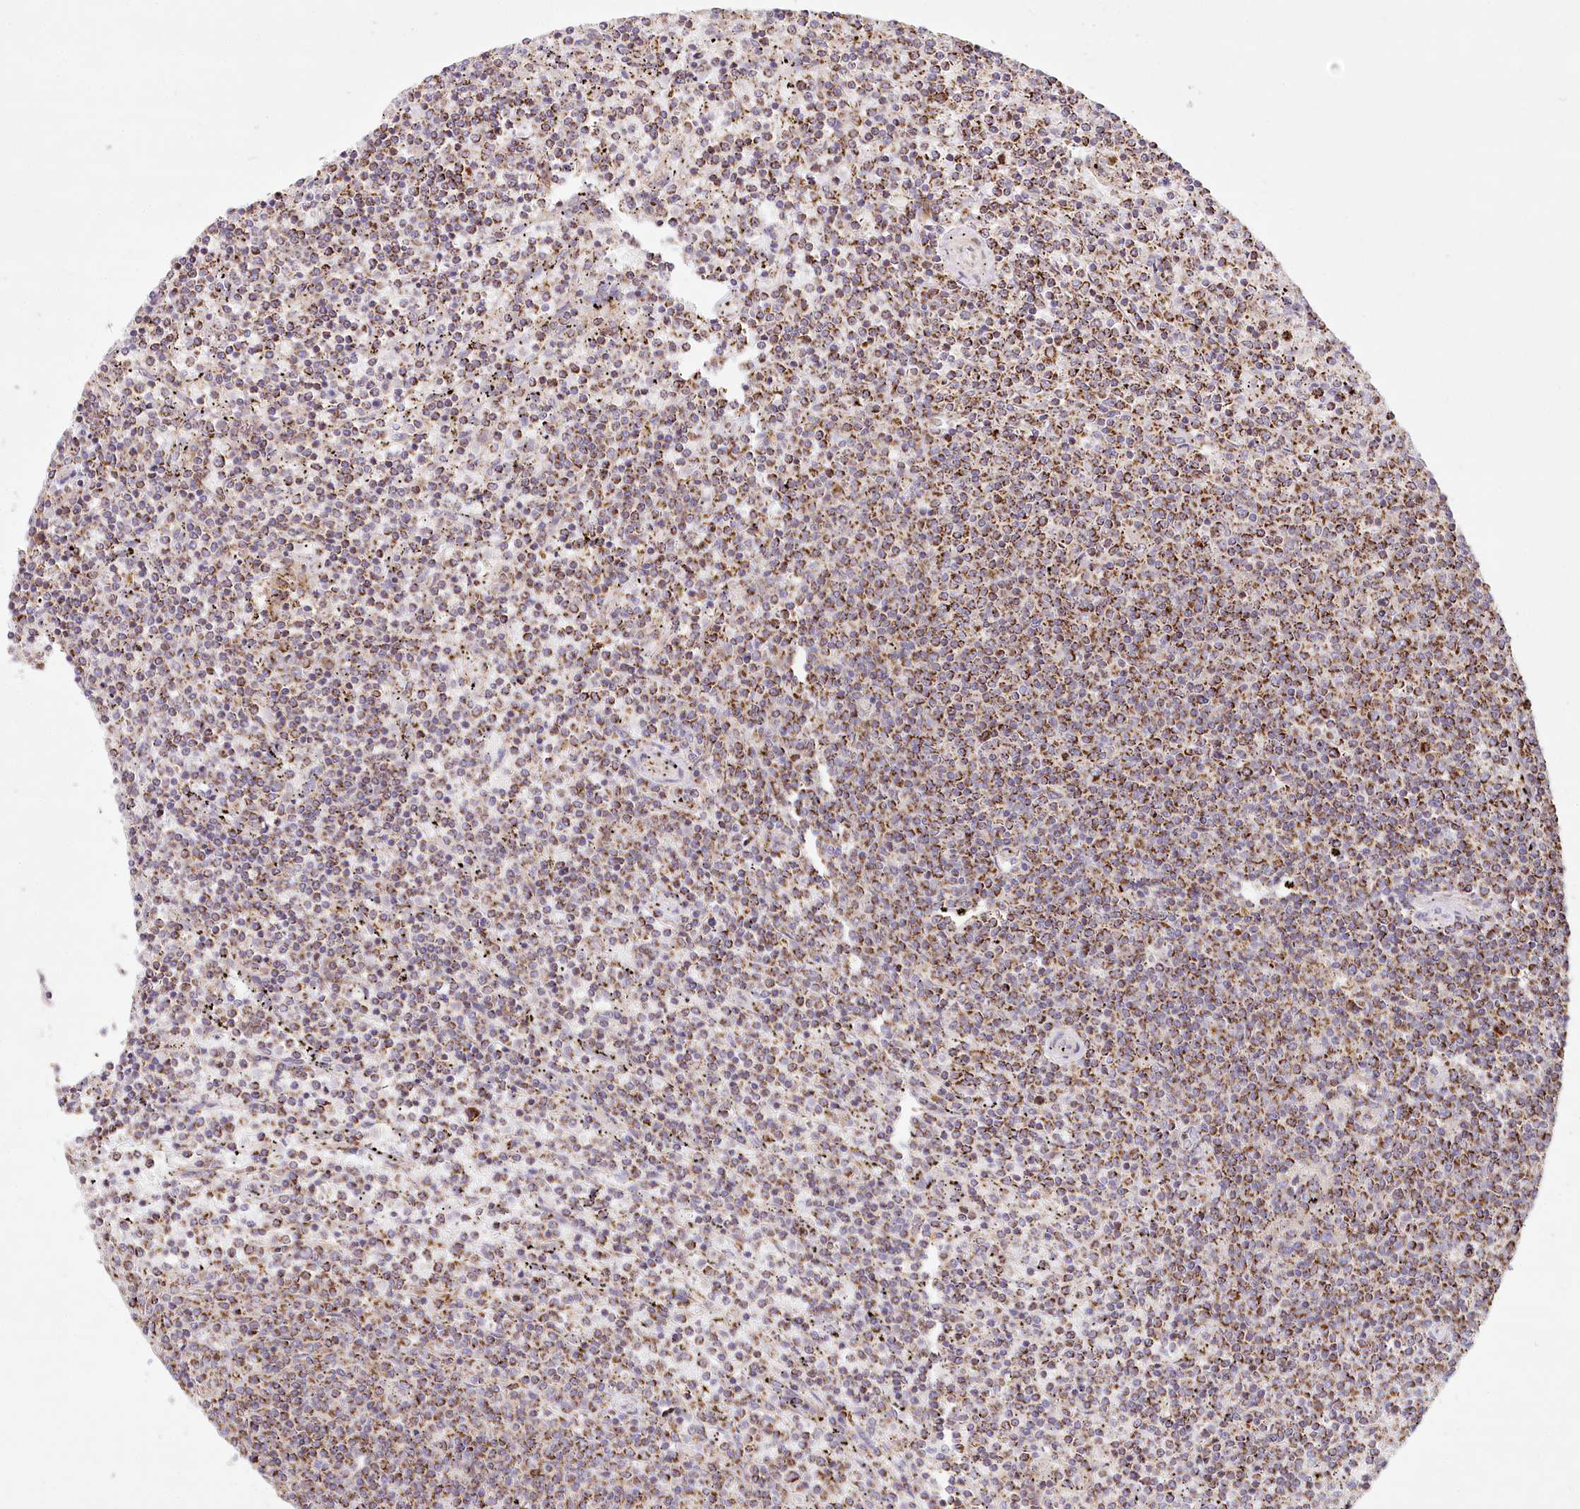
{"staining": {"intensity": "moderate", "quantity": ">75%", "location": "cytoplasmic/membranous"}, "tissue": "lymphoma", "cell_type": "Tumor cells", "image_type": "cancer", "snomed": [{"axis": "morphology", "description": "Malignant lymphoma, non-Hodgkin's type, Low grade"}, {"axis": "topography", "description": "Spleen"}], "caption": "The histopathology image demonstrates immunohistochemical staining of low-grade malignant lymphoma, non-Hodgkin's type. There is moderate cytoplasmic/membranous expression is present in about >75% of tumor cells.", "gene": "UMPS", "patient": {"sex": "female", "age": 50}}